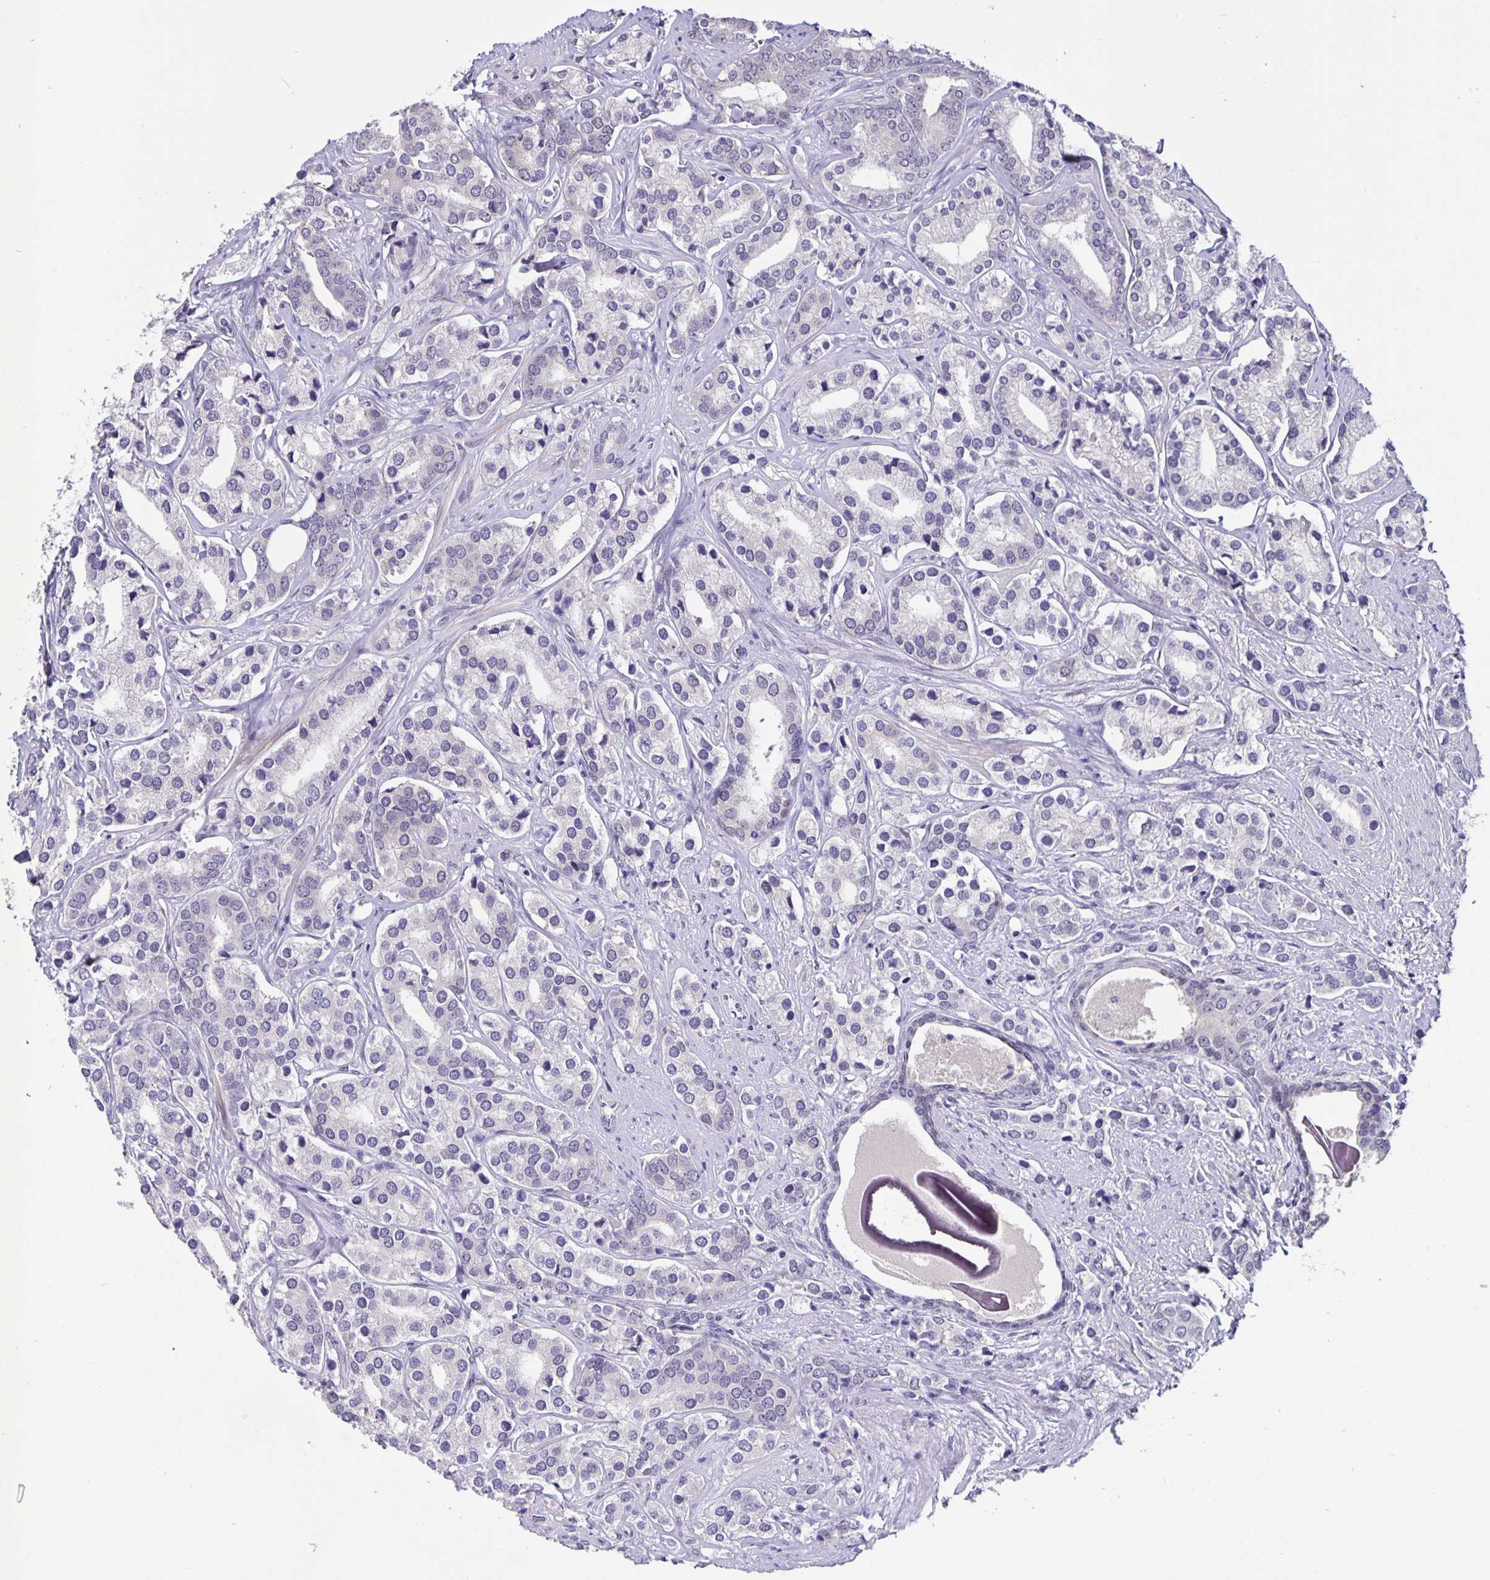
{"staining": {"intensity": "negative", "quantity": "none", "location": "none"}, "tissue": "prostate cancer", "cell_type": "Tumor cells", "image_type": "cancer", "snomed": [{"axis": "morphology", "description": "Adenocarcinoma, High grade"}, {"axis": "topography", "description": "Prostate"}], "caption": "Immunohistochemistry (IHC) image of neoplastic tissue: high-grade adenocarcinoma (prostate) stained with DAB demonstrates no significant protein positivity in tumor cells.", "gene": "FOSL2", "patient": {"sex": "male", "age": 58}}